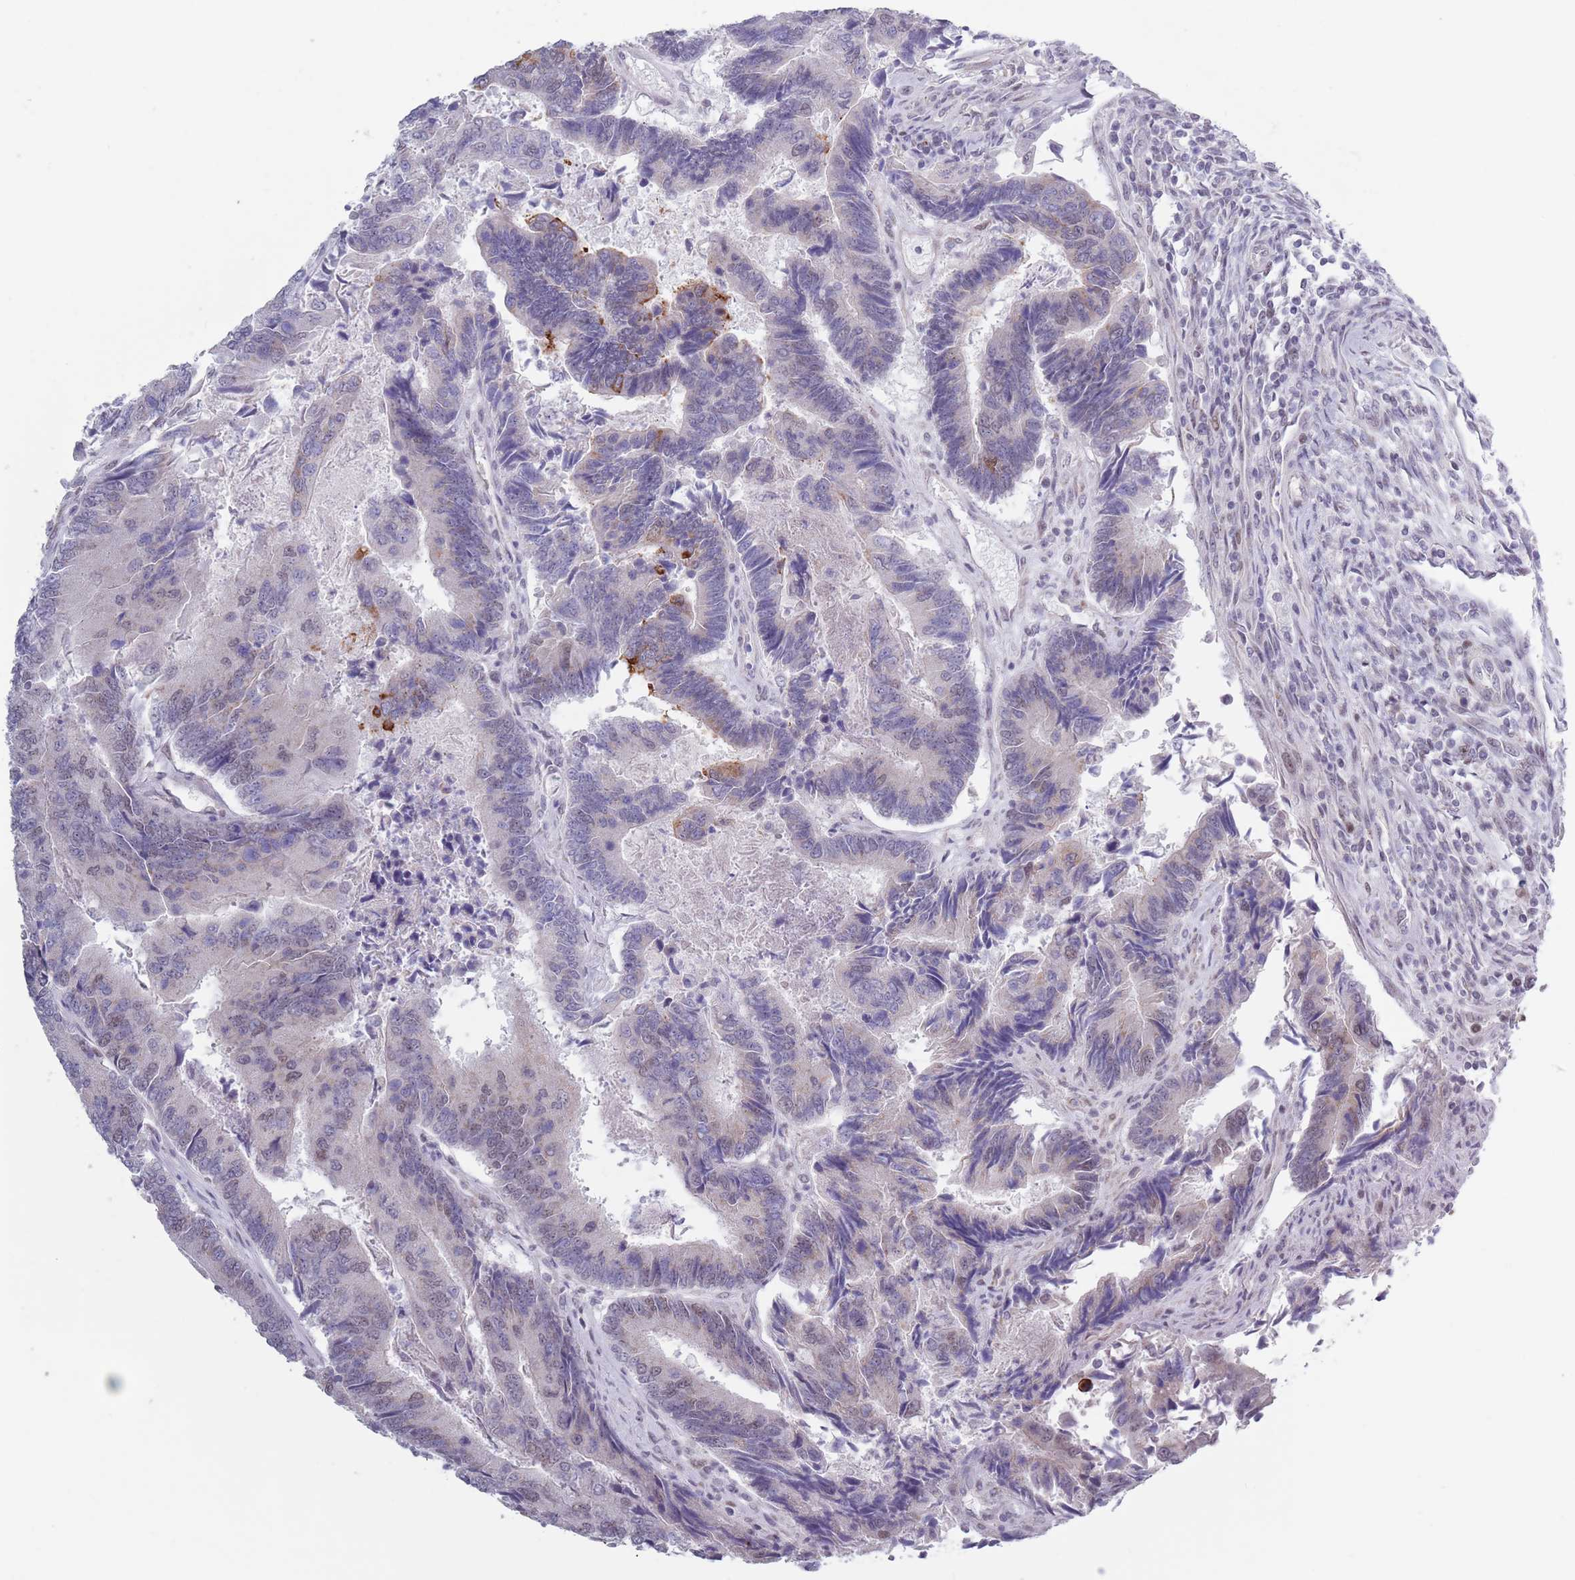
{"staining": {"intensity": "moderate", "quantity": "<25%", "location": "cytoplasmic/membranous,nuclear"}, "tissue": "colorectal cancer", "cell_type": "Tumor cells", "image_type": "cancer", "snomed": [{"axis": "morphology", "description": "Adenocarcinoma, NOS"}, {"axis": "topography", "description": "Colon"}], "caption": "Adenocarcinoma (colorectal) was stained to show a protein in brown. There is low levels of moderate cytoplasmic/membranous and nuclear positivity in approximately <25% of tumor cells.", "gene": "ZKSCAN2", "patient": {"sex": "female", "age": 67}}